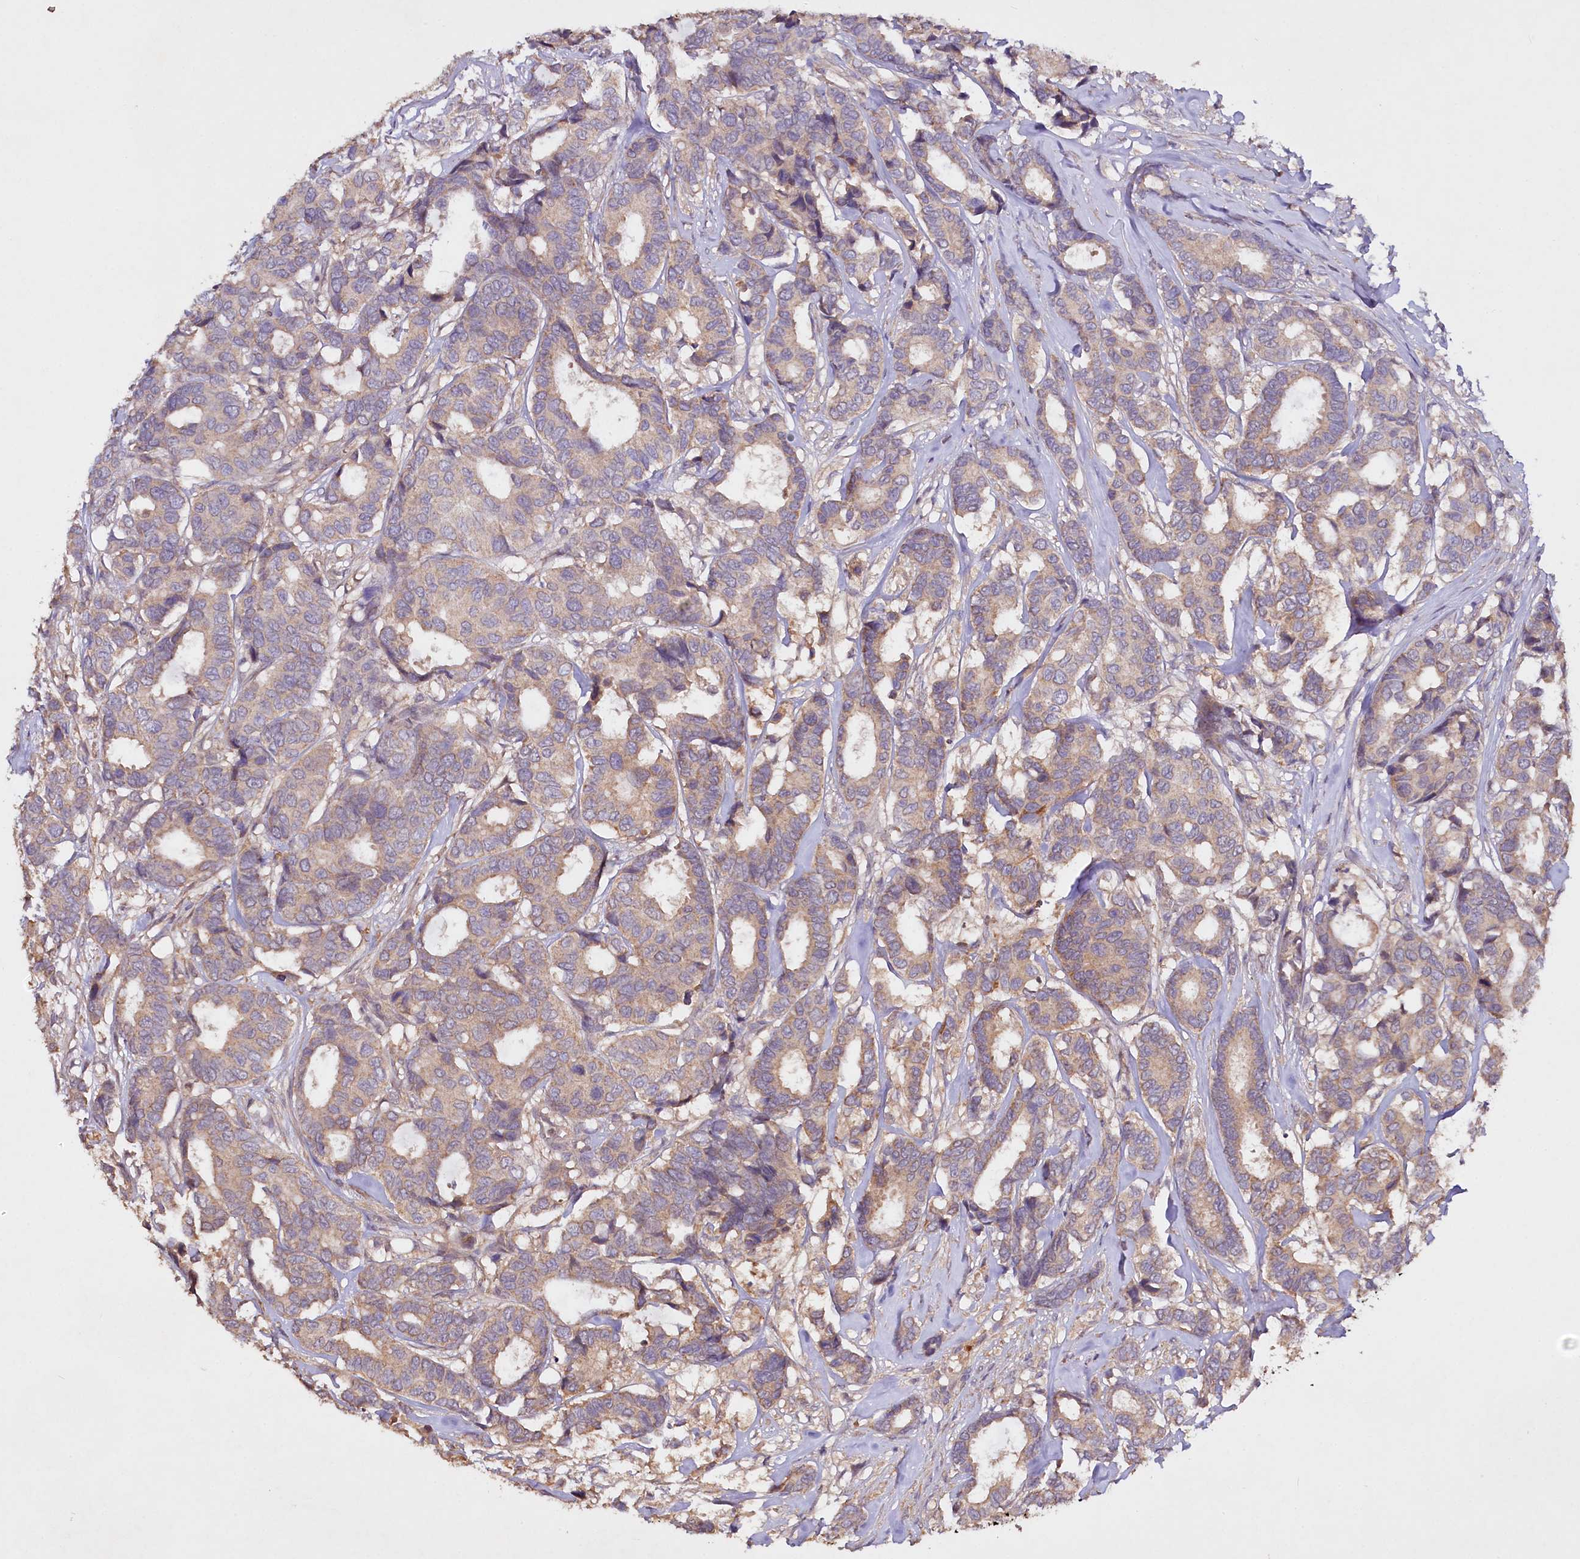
{"staining": {"intensity": "weak", "quantity": "<25%", "location": "cytoplasmic/membranous"}, "tissue": "breast cancer", "cell_type": "Tumor cells", "image_type": "cancer", "snomed": [{"axis": "morphology", "description": "Duct carcinoma"}, {"axis": "topography", "description": "Breast"}], "caption": "Protein analysis of invasive ductal carcinoma (breast) shows no significant expression in tumor cells.", "gene": "ETFBKMT", "patient": {"sex": "female", "age": 87}}